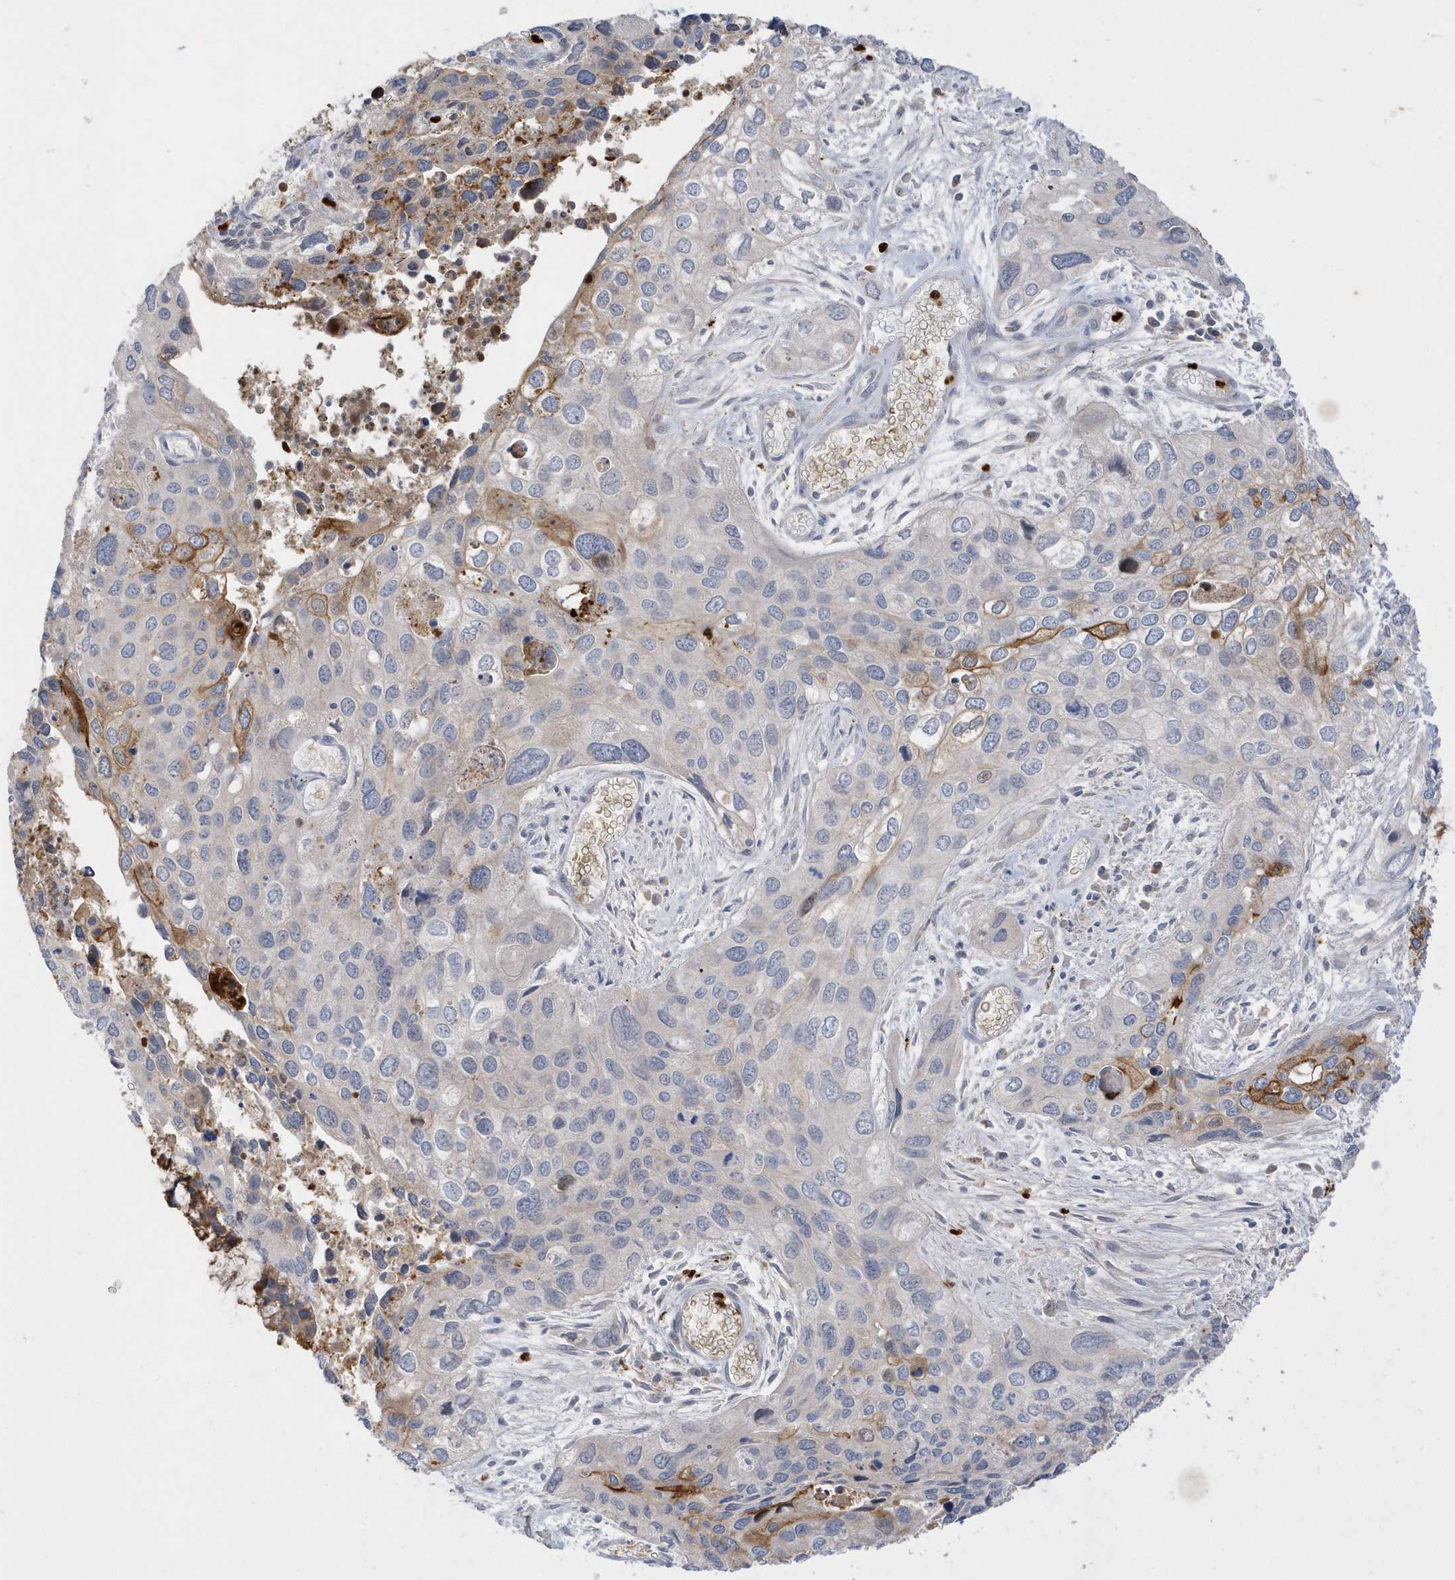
{"staining": {"intensity": "moderate", "quantity": "<25%", "location": "cytoplasmic/membranous"}, "tissue": "cervical cancer", "cell_type": "Tumor cells", "image_type": "cancer", "snomed": [{"axis": "morphology", "description": "Squamous cell carcinoma, NOS"}, {"axis": "topography", "description": "Cervix"}], "caption": "Cervical cancer stained with IHC displays moderate cytoplasmic/membranous staining in approximately <25% of tumor cells.", "gene": "DPP9", "patient": {"sex": "female", "age": 55}}